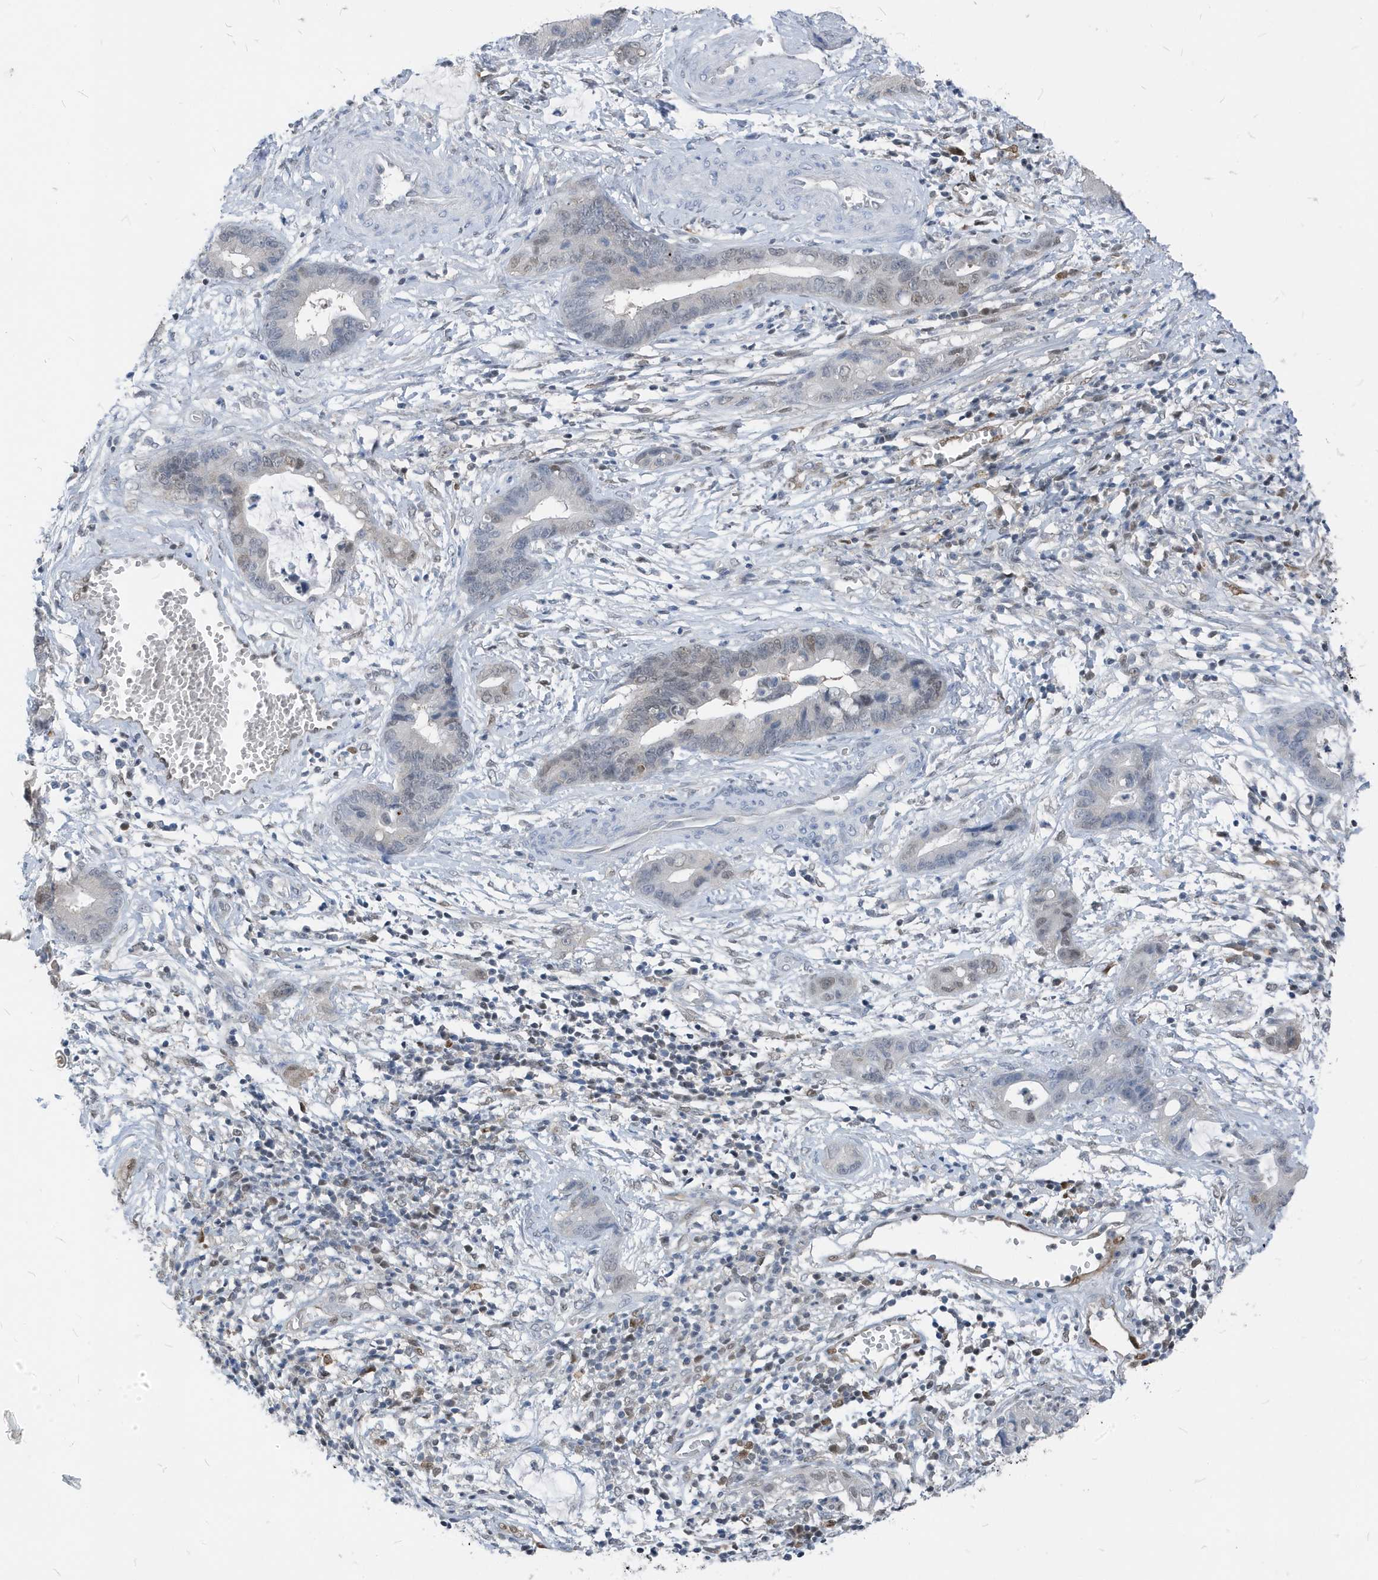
{"staining": {"intensity": "weak", "quantity": "<25%", "location": "nuclear"}, "tissue": "cervical cancer", "cell_type": "Tumor cells", "image_type": "cancer", "snomed": [{"axis": "morphology", "description": "Adenocarcinoma, NOS"}, {"axis": "topography", "description": "Cervix"}], "caption": "Tumor cells show no significant expression in cervical adenocarcinoma. (Stains: DAB IHC with hematoxylin counter stain, Microscopy: brightfield microscopy at high magnification).", "gene": "NCOA7", "patient": {"sex": "female", "age": 44}}